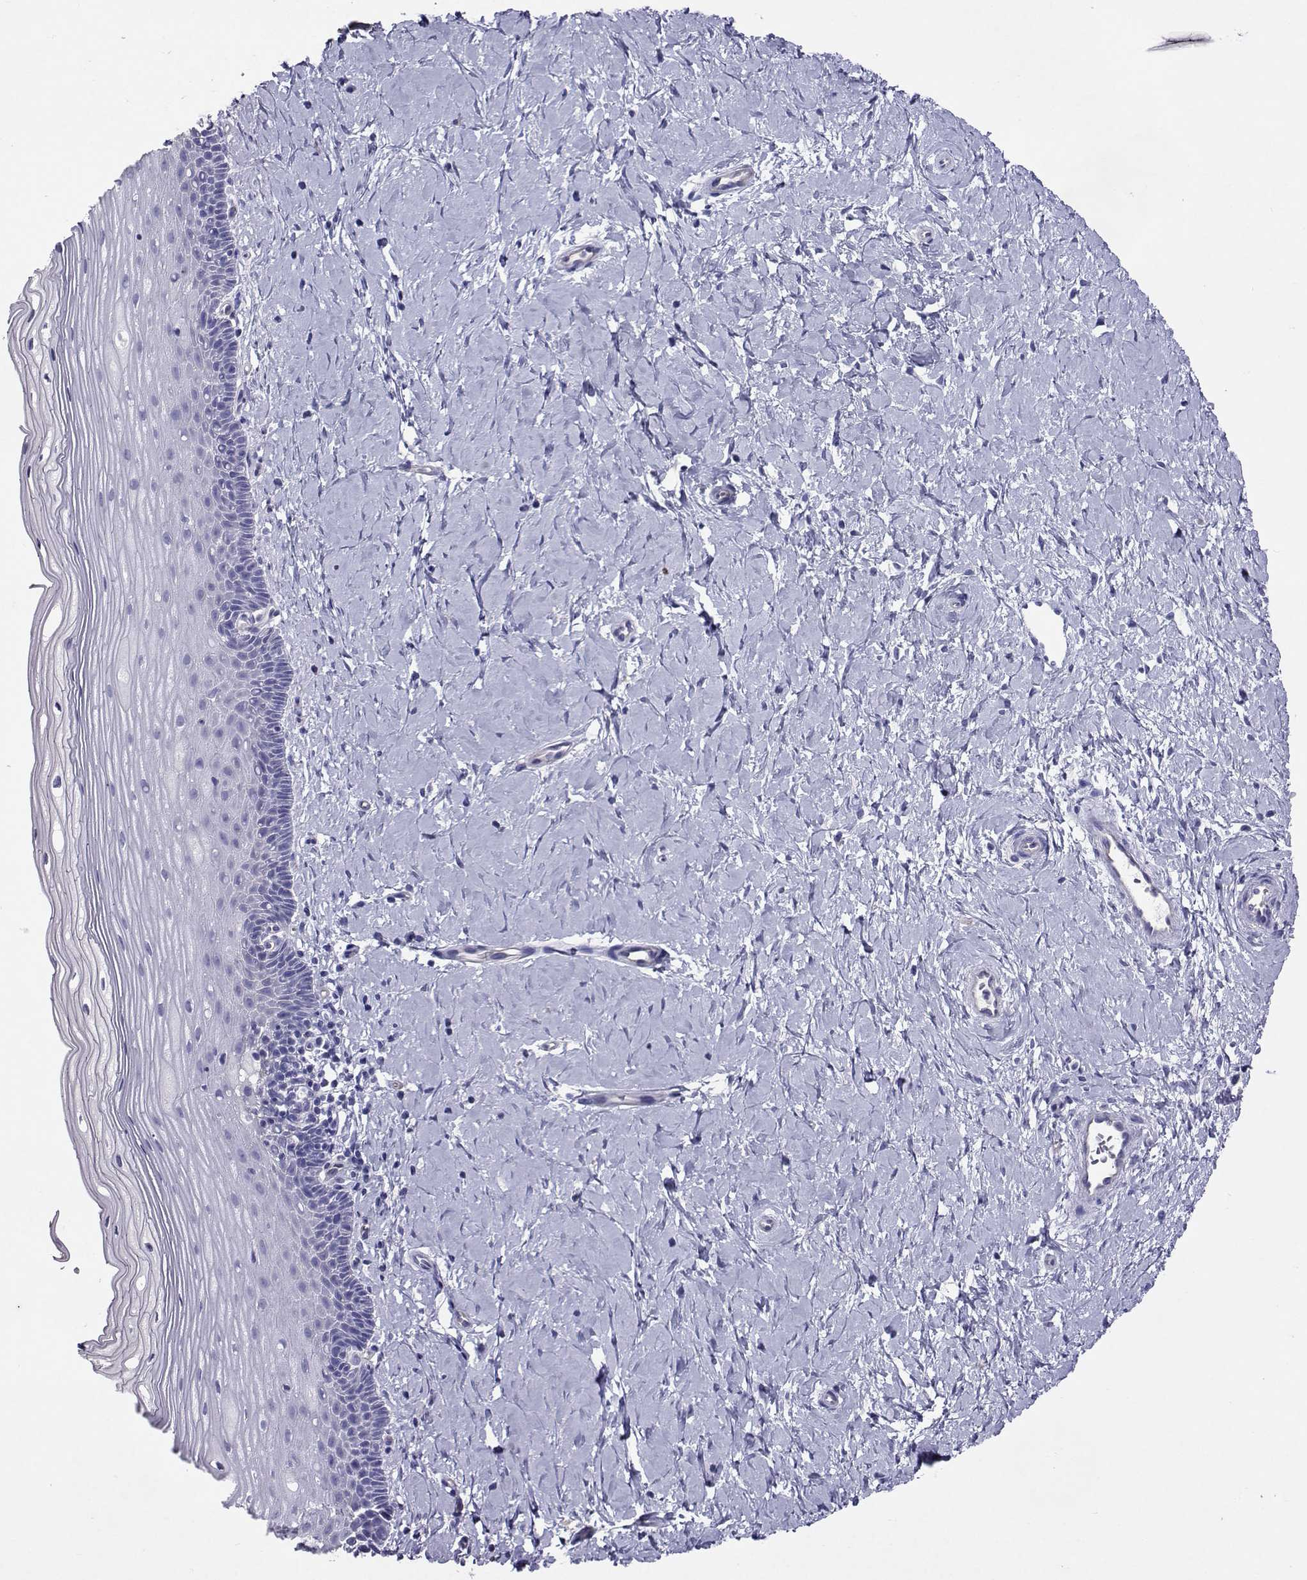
{"staining": {"intensity": "moderate", "quantity": ">75%", "location": "cytoplasmic/membranous"}, "tissue": "cervix", "cell_type": "Glandular cells", "image_type": "normal", "snomed": [{"axis": "morphology", "description": "Normal tissue, NOS"}, {"axis": "topography", "description": "Cervix"}], "caption": "Normal cervix shows moderate cytoplasmic/membranous positivity in approximately >75% of glandular cells, visualized by immunohistochemistry.", "gene": "CLUL1", "patient": {"sex": "female", "age": 37}}